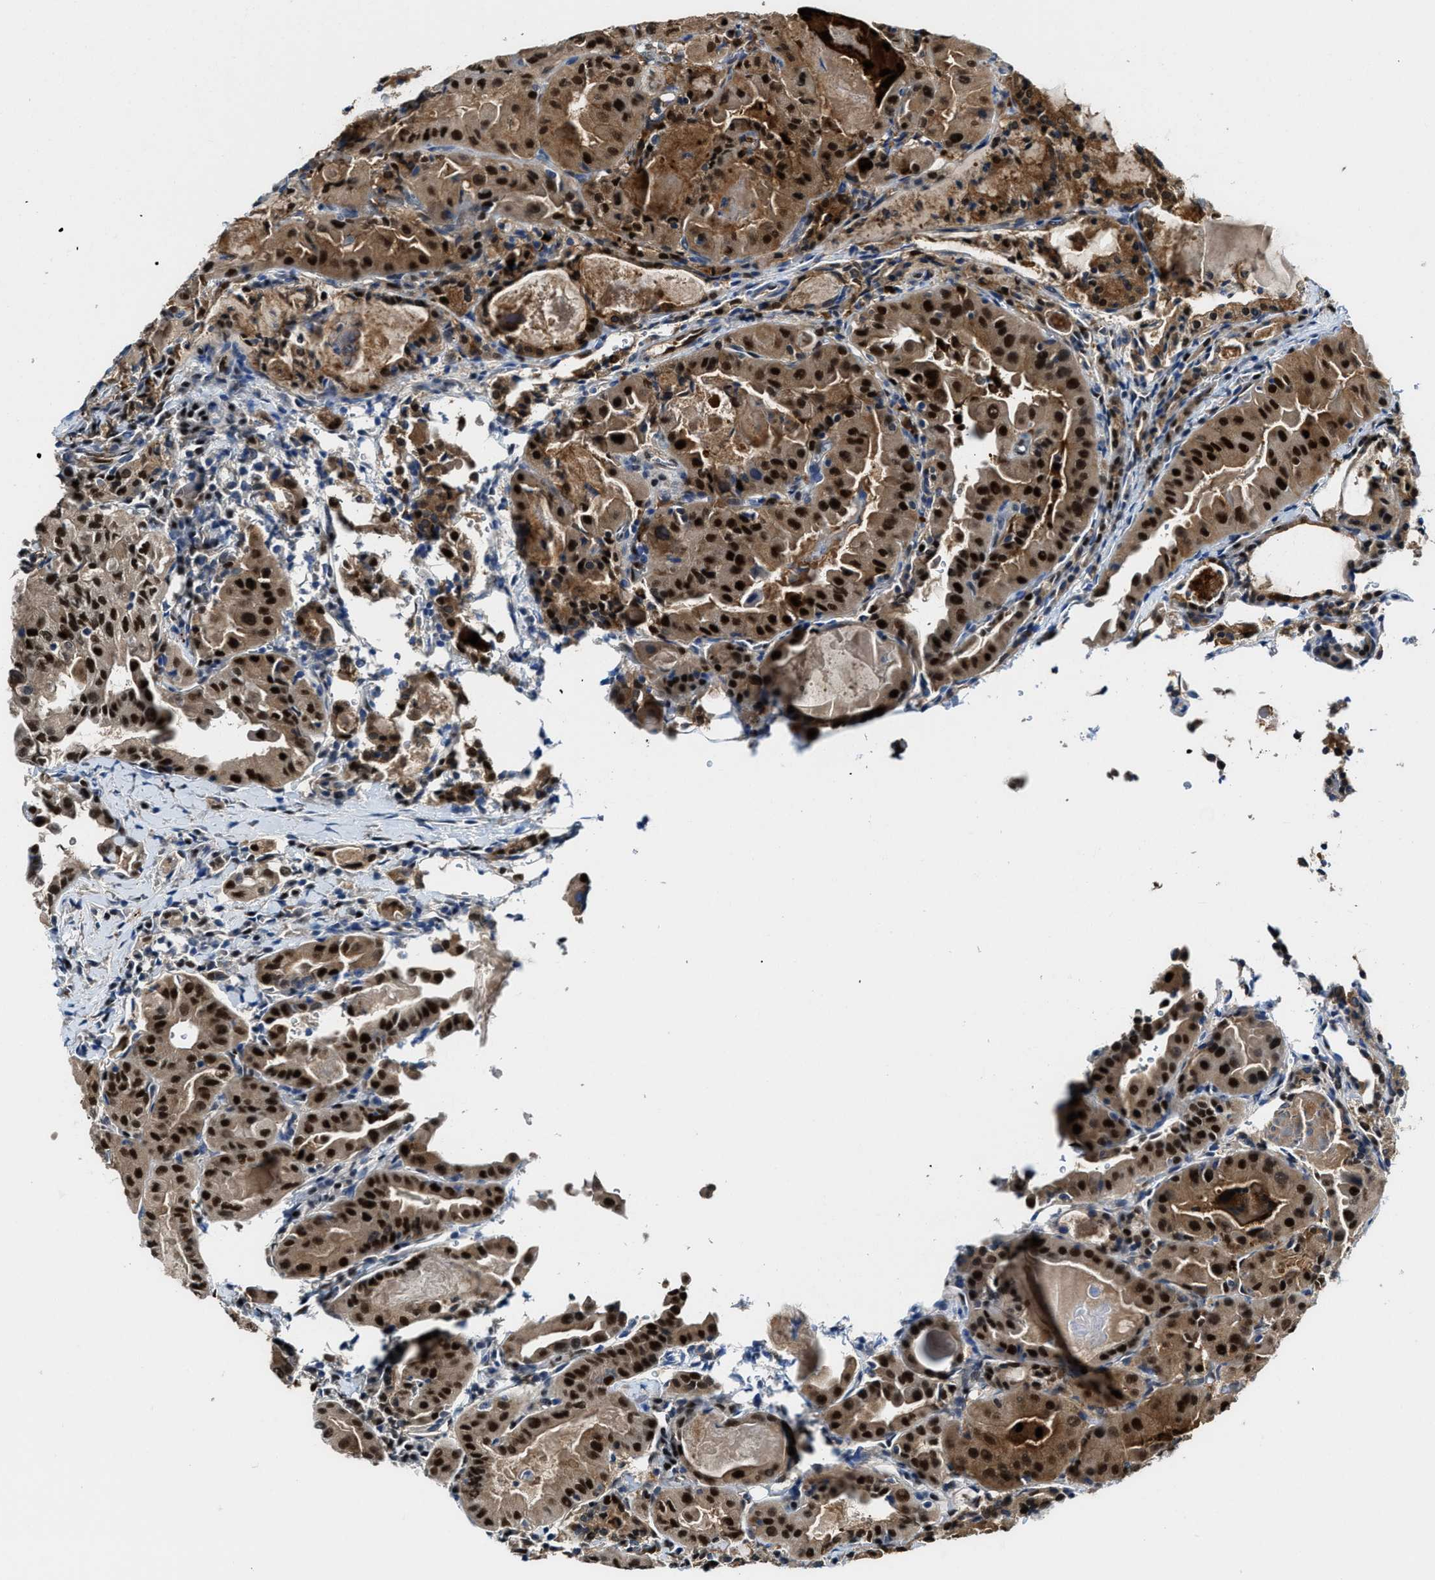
{"staining": {"intensity": "strong", "quantity": ">75%", "location": "cytoplasmic/membranous,nuclear"}, "tissue": "thyroid cancer", "cell_type": "Tumor cells", "image_type": "cancer", "snomed": [{"axis": "morphology", "description": "Papillary adenocarcinoma, NOS"}, {"axis": "topography", "description": "Thyroid gland"}], "caption": "Protein staining of papillary adenocarcinoma (thyroid) tissue reveals strong cytoplasmic/membranous and nuclear expression in about >75% of tumor cells. (Stains: DAB in brown, nuclei in blue, Microscopy: brightfield microscopy at high magnification).", "gene": "LTA4H", "patient": {"sex": "female", "age": 42}}